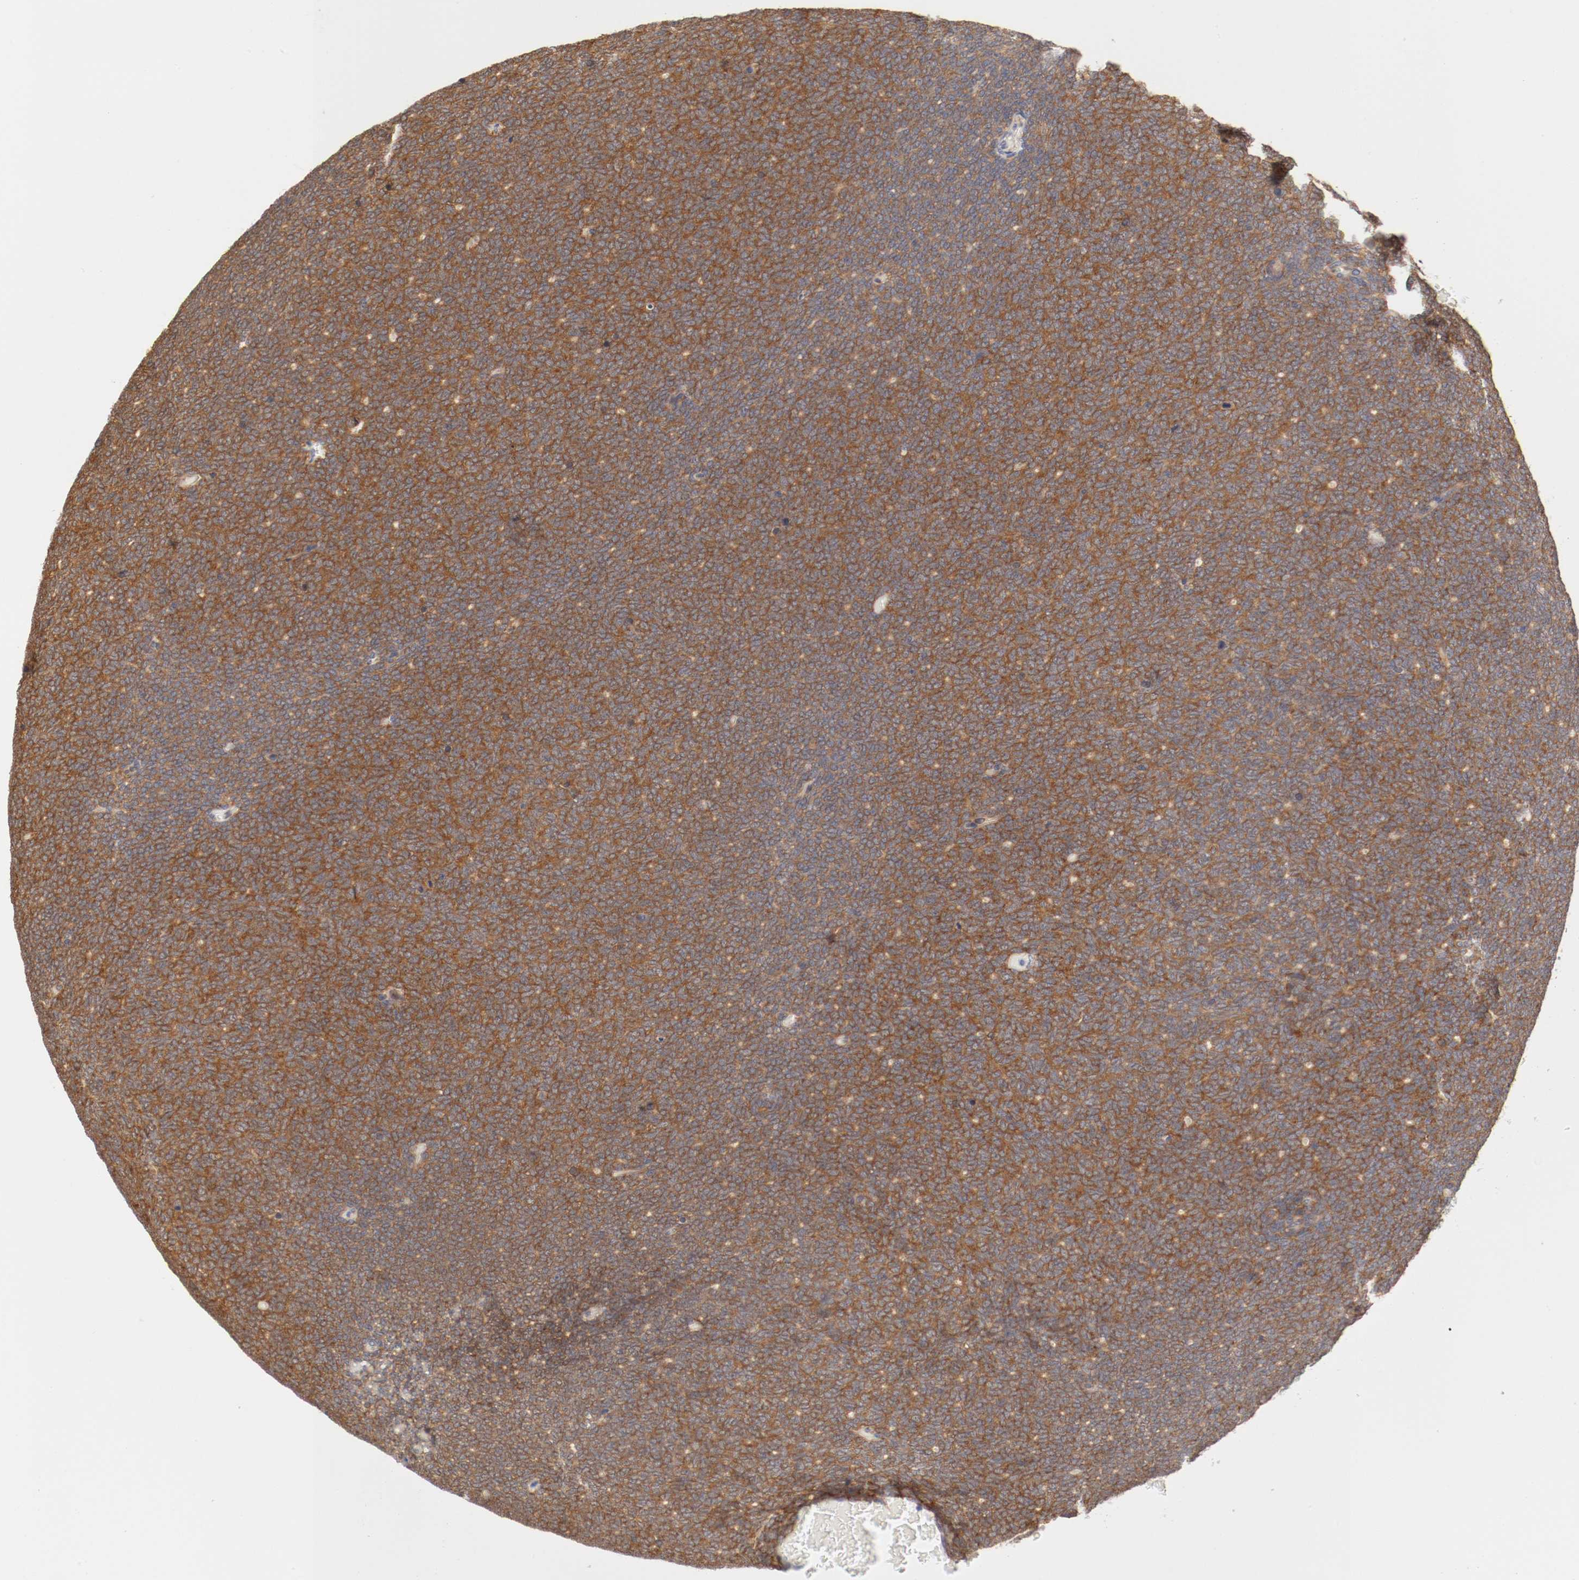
{"staining": {"intensity": "moderate", "quantity": ">75%", "location": "cytoplasmic/membranous"}, "tissue": "renal cancer", "cell_type": "Tumor cells", "image_type": "cancer", "snomed": [{"axis": "morphology", "description": "Neoplasm, malignant, NOS"}, {"axis": "topography", "description": "Kidney"}], "caption": "The photomicrograph demonstrates immunohistochemical staining of renal cancer. There is moderate cytoplasmic/membranous expression is present in about >75% of tumor cells. The staining was performed using DAB (3,3'-diaminobenzidine) to visualize the protein expression in brown, while the nuclei were stained in blue with hematoxylin (Magnification: 20x).", "gene": "FKBP3", "patient": {"sex": "male", "age": 28}}